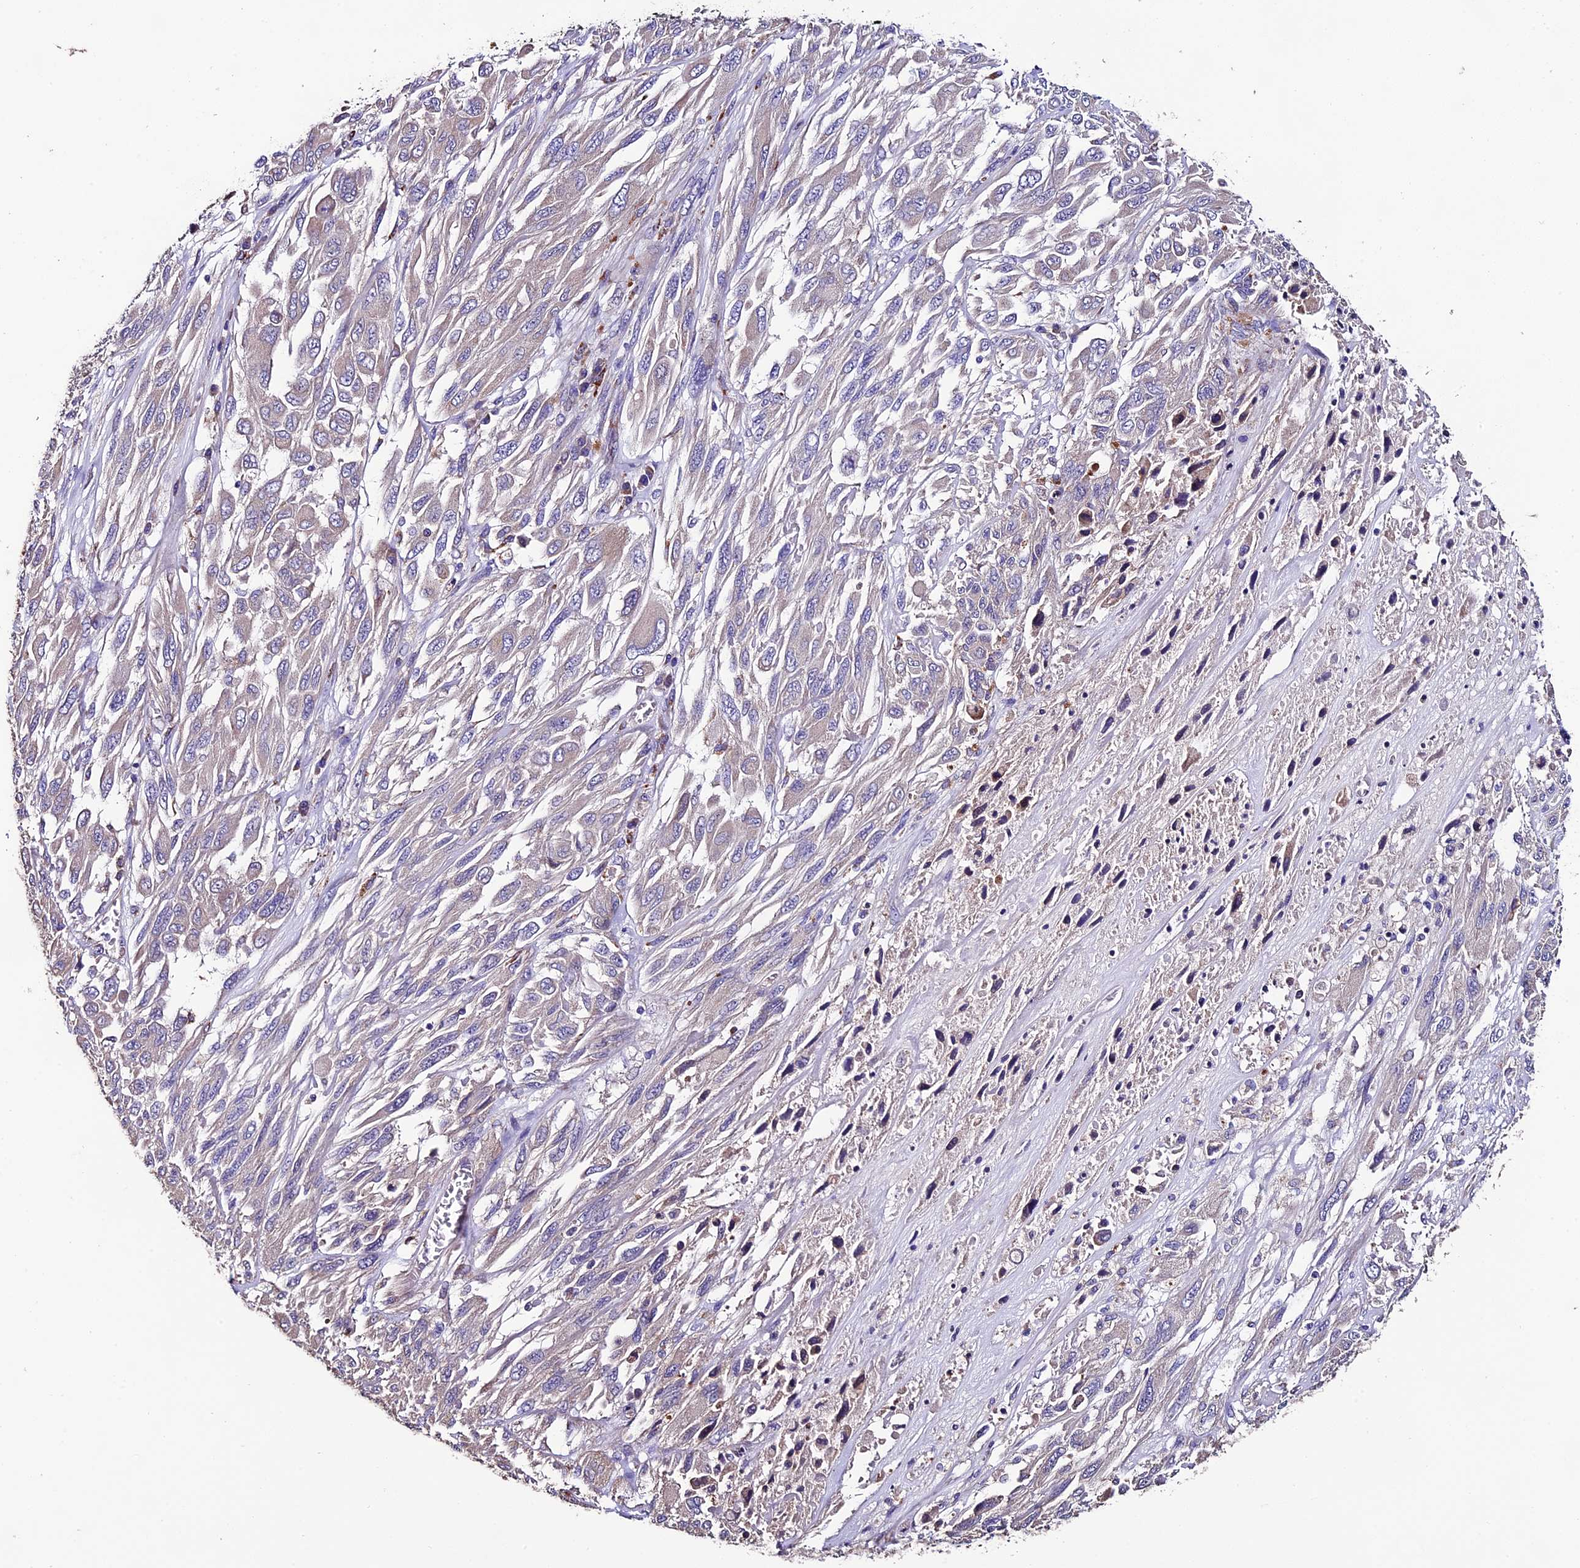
{"staining": {"intensity": "weak", "quantity": "<25%", "location": "cytoplasmic/membranous"}, "tissue": "melanoma", "cell_type": "Tumor cells", "image_type": "cancer", "snomed": [{"axis": "morphology", "description": "Malignant melanoma, NOS"}, {"axis": "topography", "description": "Skin"}], "caption": "Histopathology image shows no protein staining in tumor cells of malignant melanoma tissue.", "gene": "CLN5", "patient": {"sex": "female", "age": 91}}